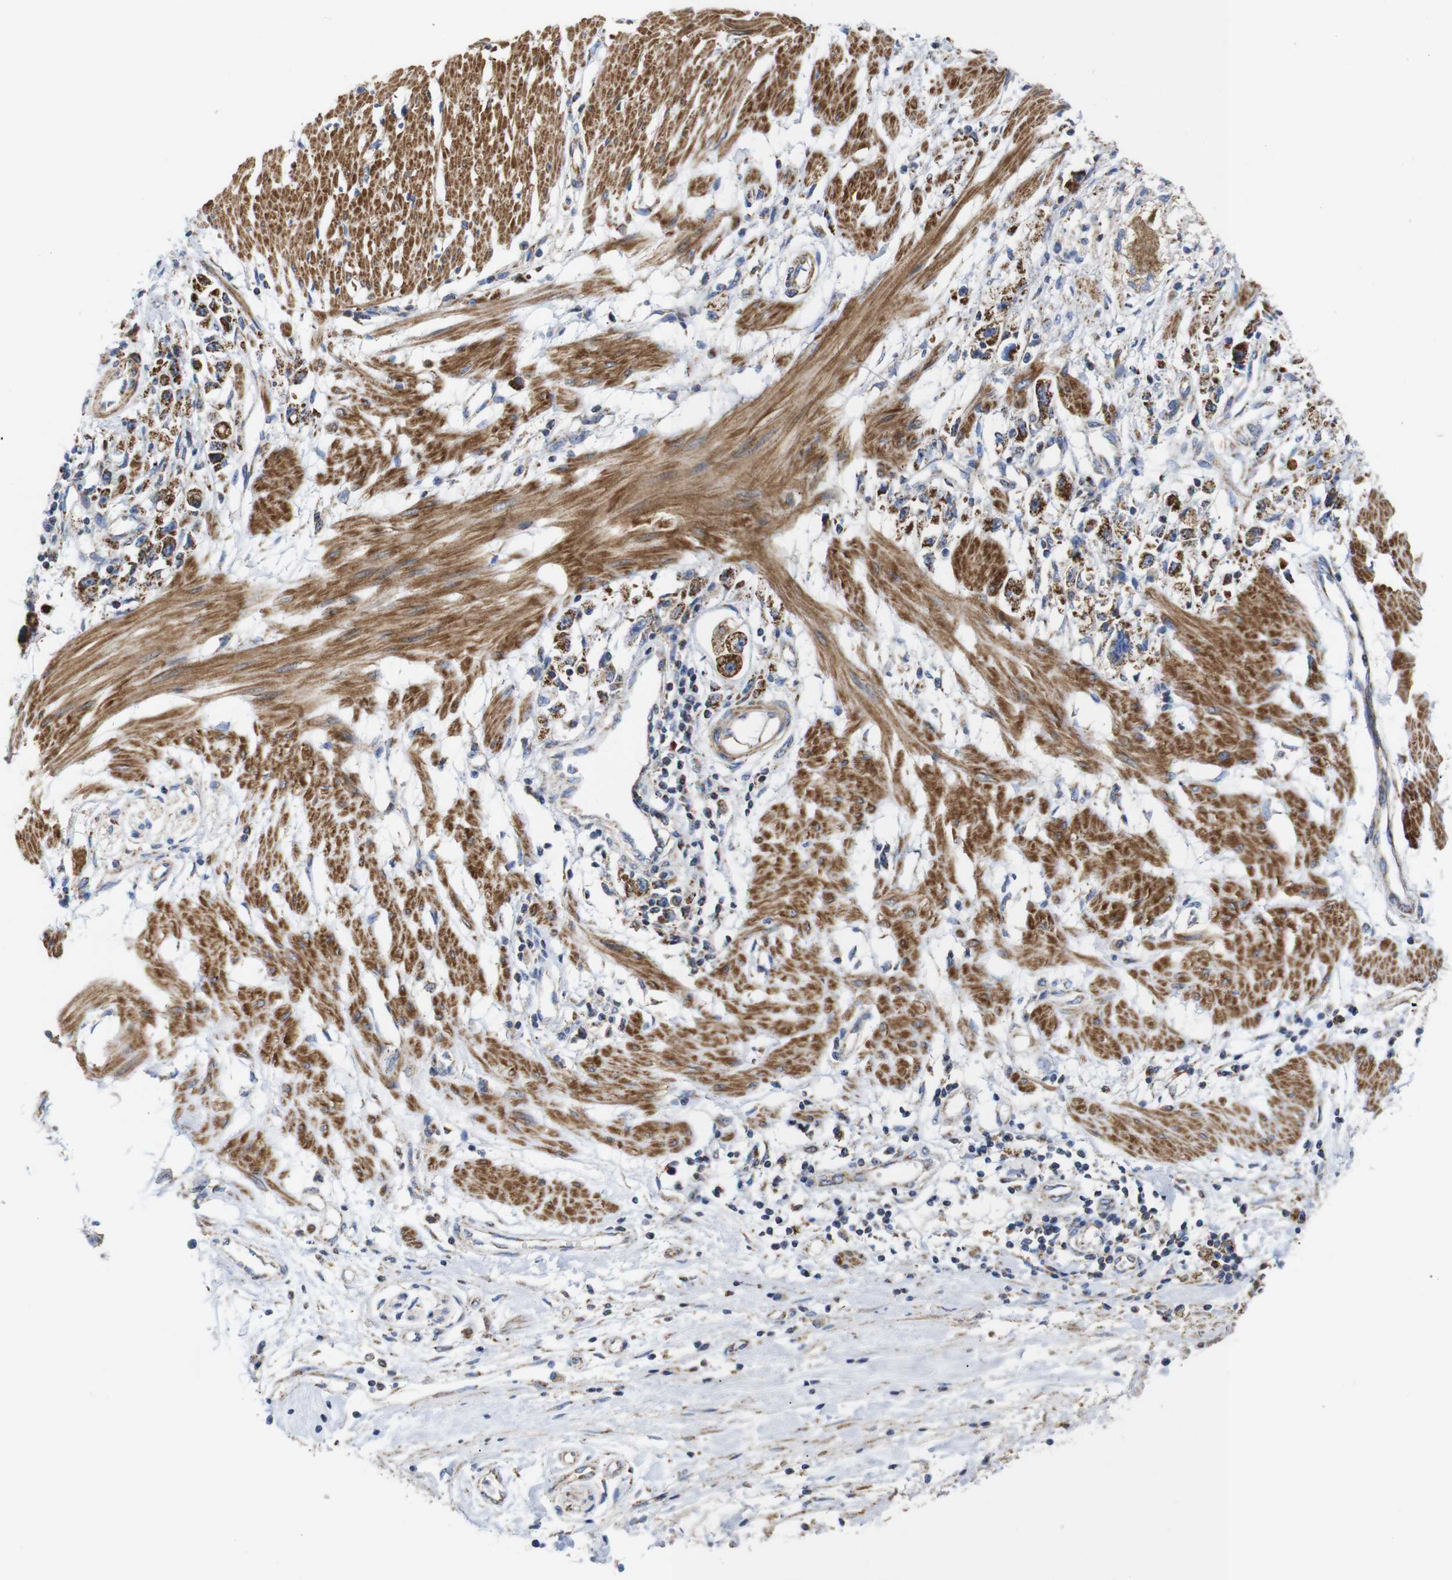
{"staining": {"intensity": "strong", "quantity": ">75%", "location": "cytoplasmic/membranous"}, "tissue": "stomach cancer", "cell_type": "Tumor cells", "image_type": "cancer", "snomed": [{"axis": "morphology", "description": "Adenocarcinoma, NOS"}, {"axis": "topography", "description": "Stomach"}], "caption": "Tumor cells demonstrate strong cytoplasmic/membranous staining in approximately >75% of cells in adenocarcinoma (stomach).", "gene": "FAM171B", "patient": {"sex": "female", "age": 59}}